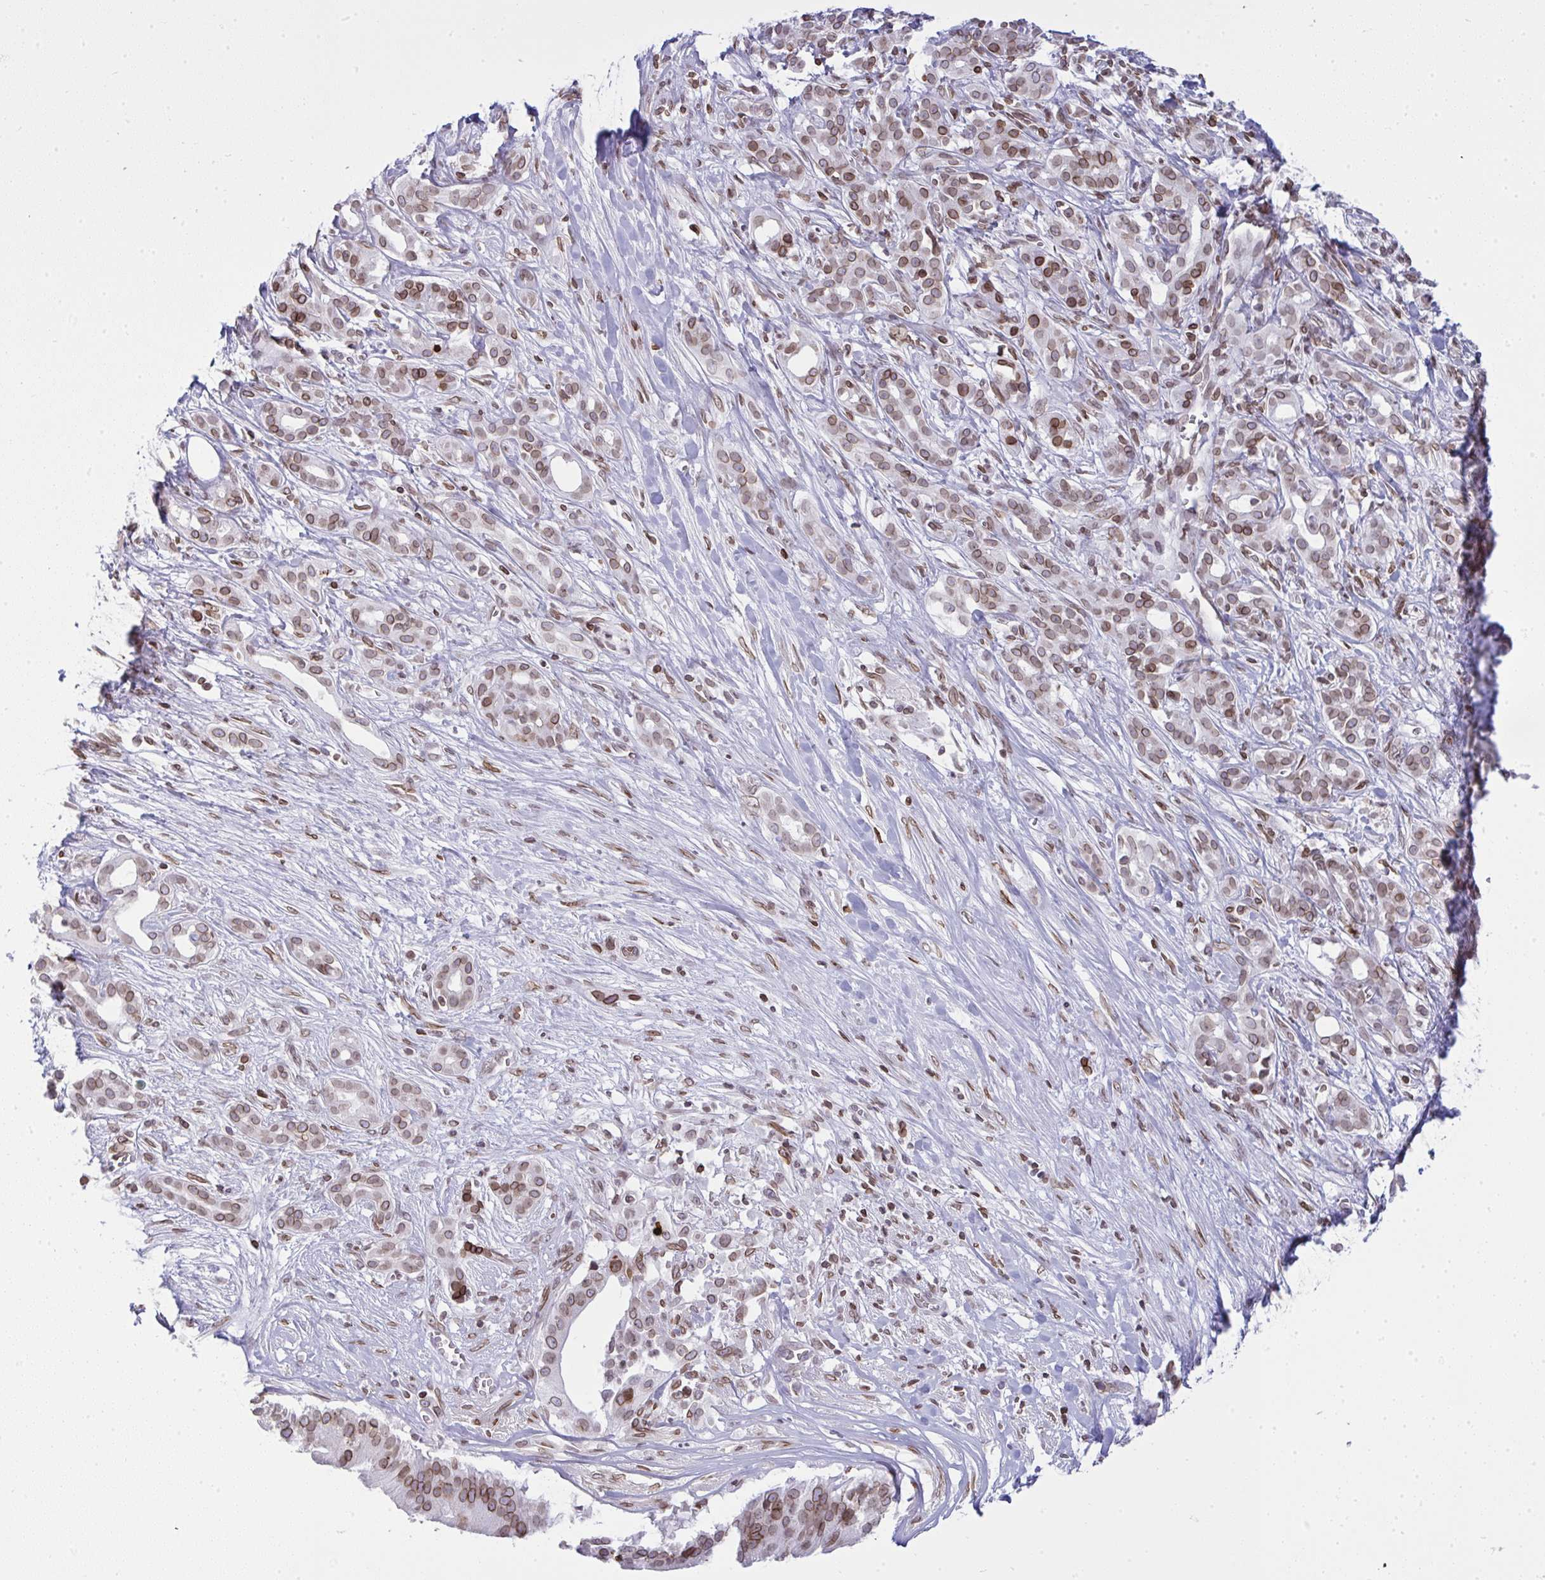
{"staining": {"intensity": "weak", "quantity": ">75%", "location": "cytoplasmic/membranous,nuclear"}, "tissue": "pancreatic cancer", "cell_type": "Tumor cells", "image_type": "cancer", "snomed": [{"axis": "morphology", "description": "Adenocarcinoma, NOS"}, {"axis": "topography", "description": "Pancreas"}], "caption": "Pancreatic cancer stained with DAB immunohistochemistry shows low levels of weak cytoplasmic/membranous and nuclear expression in approximately >75% of tumor cells.", "gene": "LMNB2", "patient": {"sex": "male", "age": 61}}